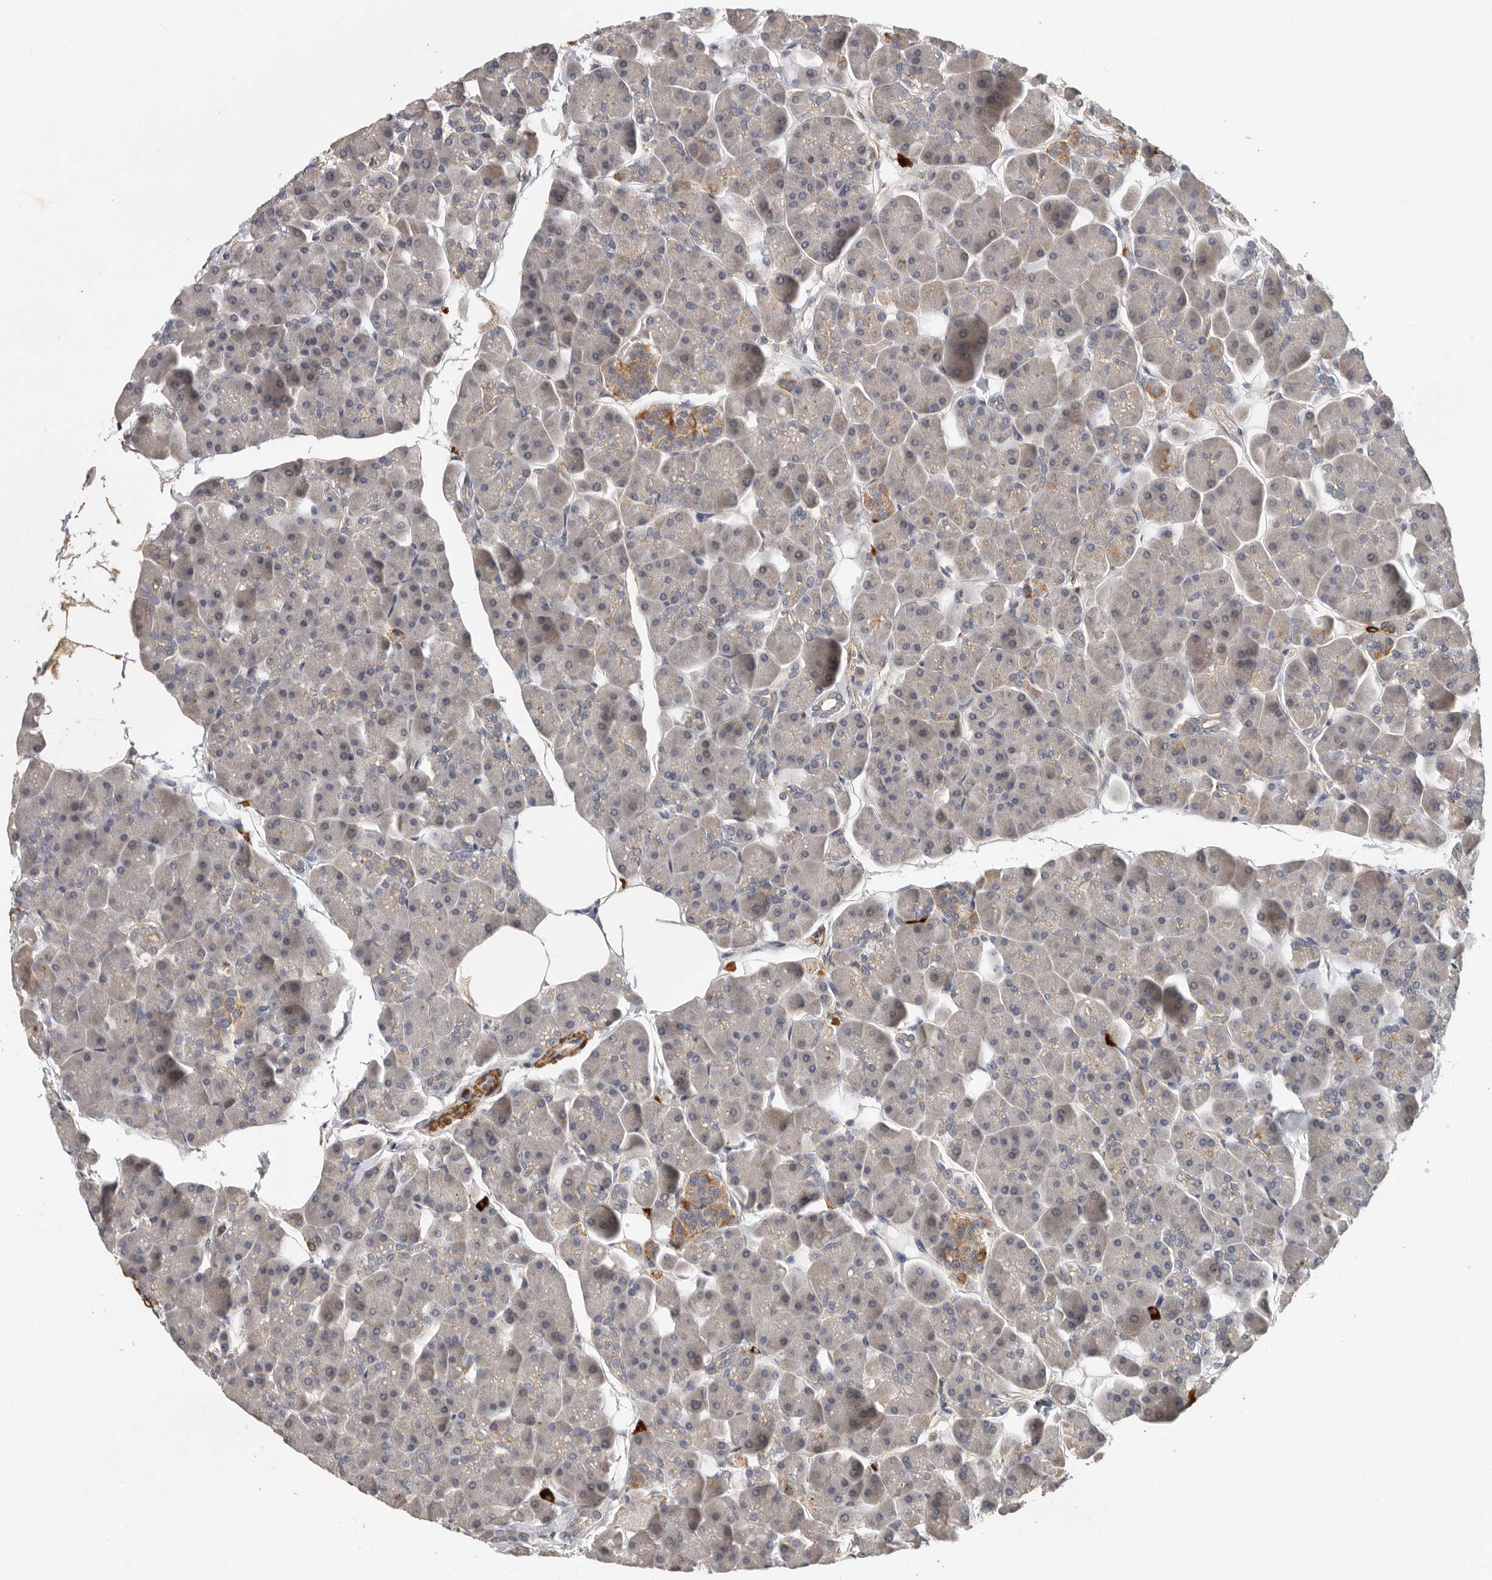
{"staining": {"intensity": "negative", "quantity": "none", "location": "none"}, "tissue": "pancreas", "cell_type": "Exocrine glandular cells", "image_type": "normal", "snomed": [{"axis": "morphology", "description": "Normal tissue, NOS"}, {"axis": "topography", "description": "Pancreas"}], "caption": "A high-resolution image shows immunohistochemistry staining of benign pancreas, which shows no significant positivity in exocrine glandular cells.", "gene": "RNF157", "patient": {"sex": "male", "age": 35}}